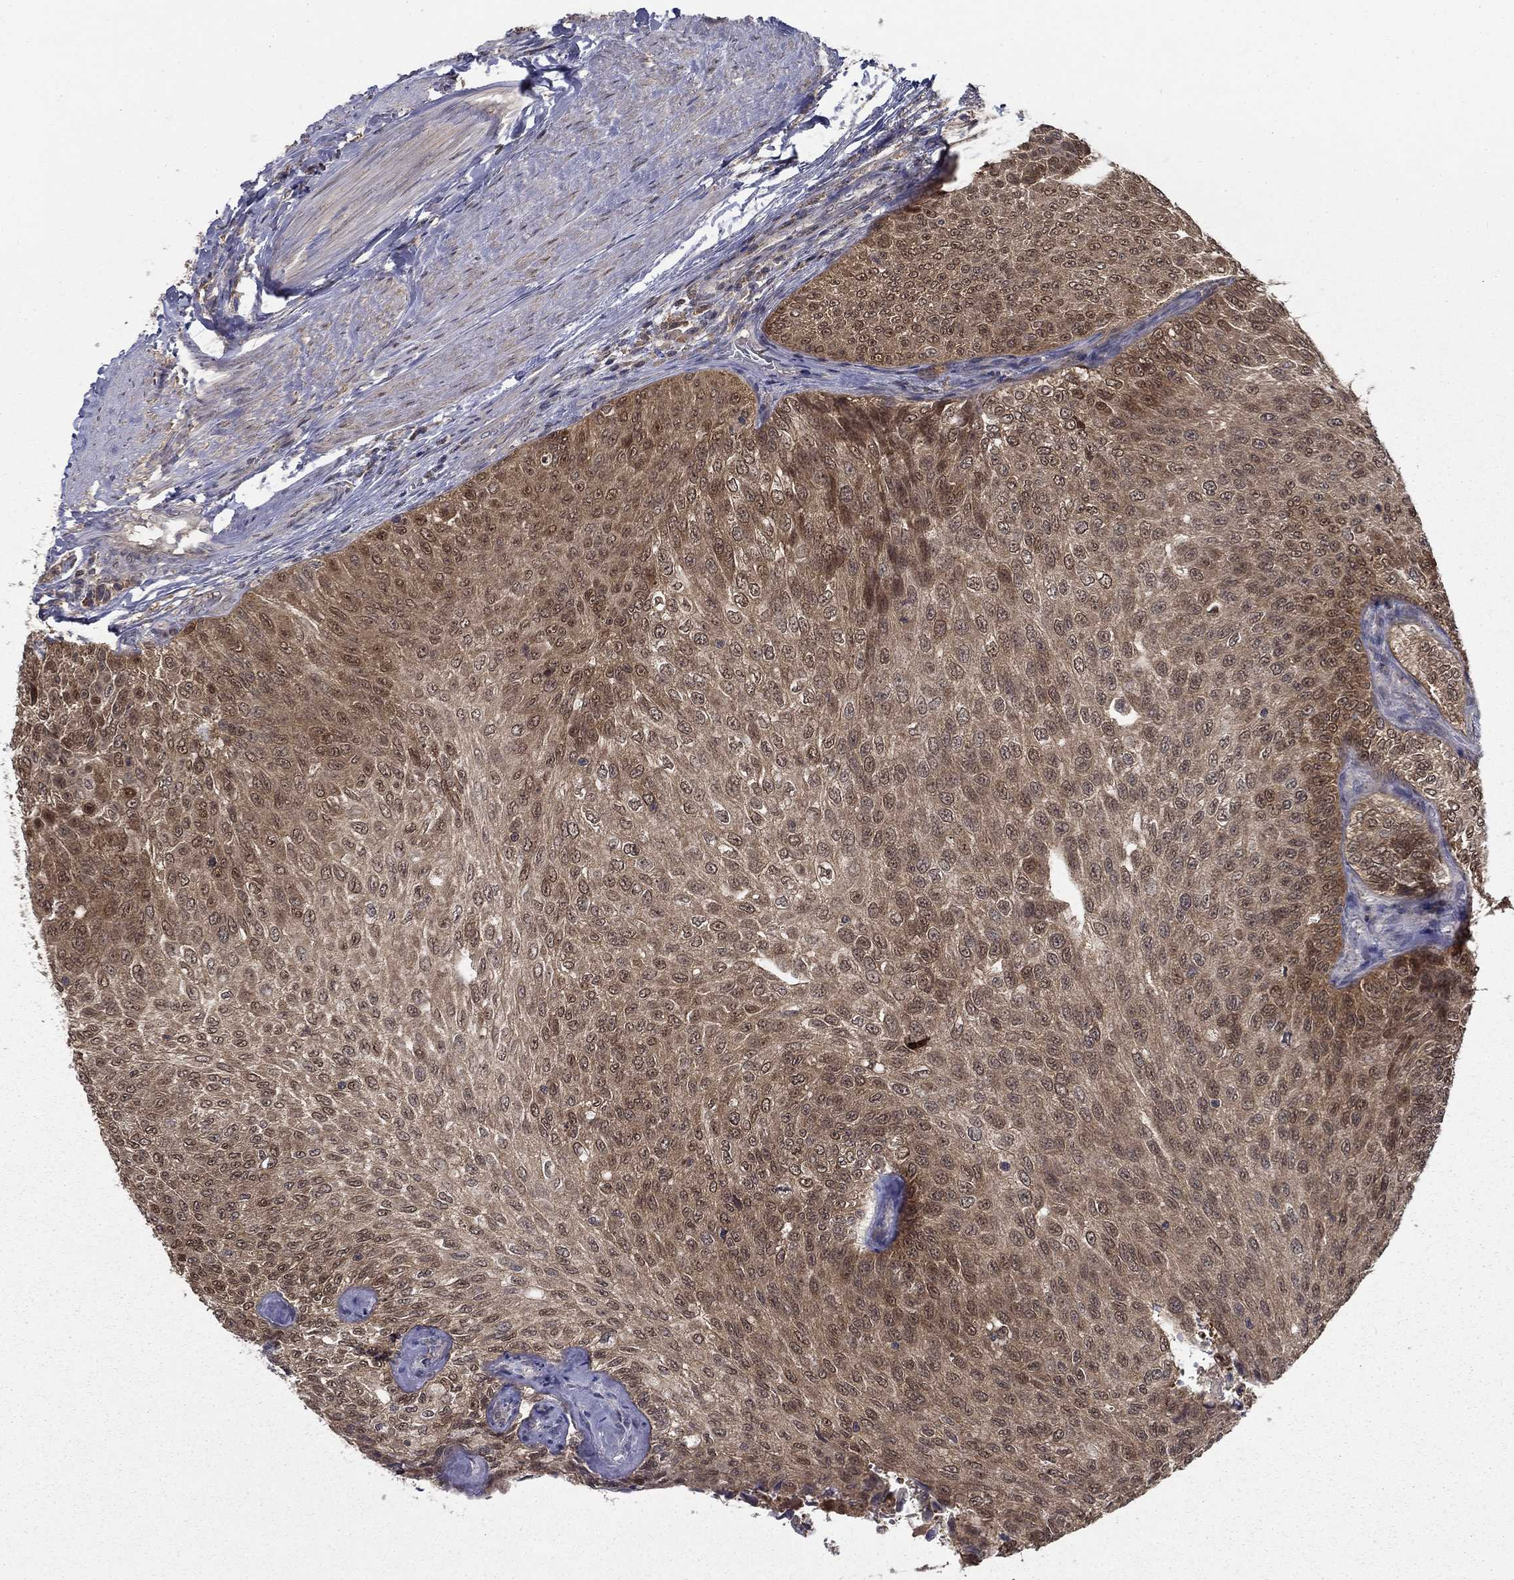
{"staining": {"intensity": "moderate", "quantity": "<25%", "location": "cytoplasmic/membranous,nuclear"}, "tissue": "urothelial cancer", "cell_type": "Tumor cells", "image_type": "cancer", "snomed": [{"axis": "morphology", "description": "Urothelial carcinoma, Low grade"}, {"axis": "topography", "description": "Ureter, NOS"}, {"axis": "topography", "description": "Urinary bladder"}], "caption": "The micrograph exhibits immunohistochemical staining of urothelial cancer. There is moderate cytoplasmic/membranous and nuclear staining is present in about <25% of tumor cells.", "gene": "NIT2", "patient": {"sex": "male", "age": 78}}